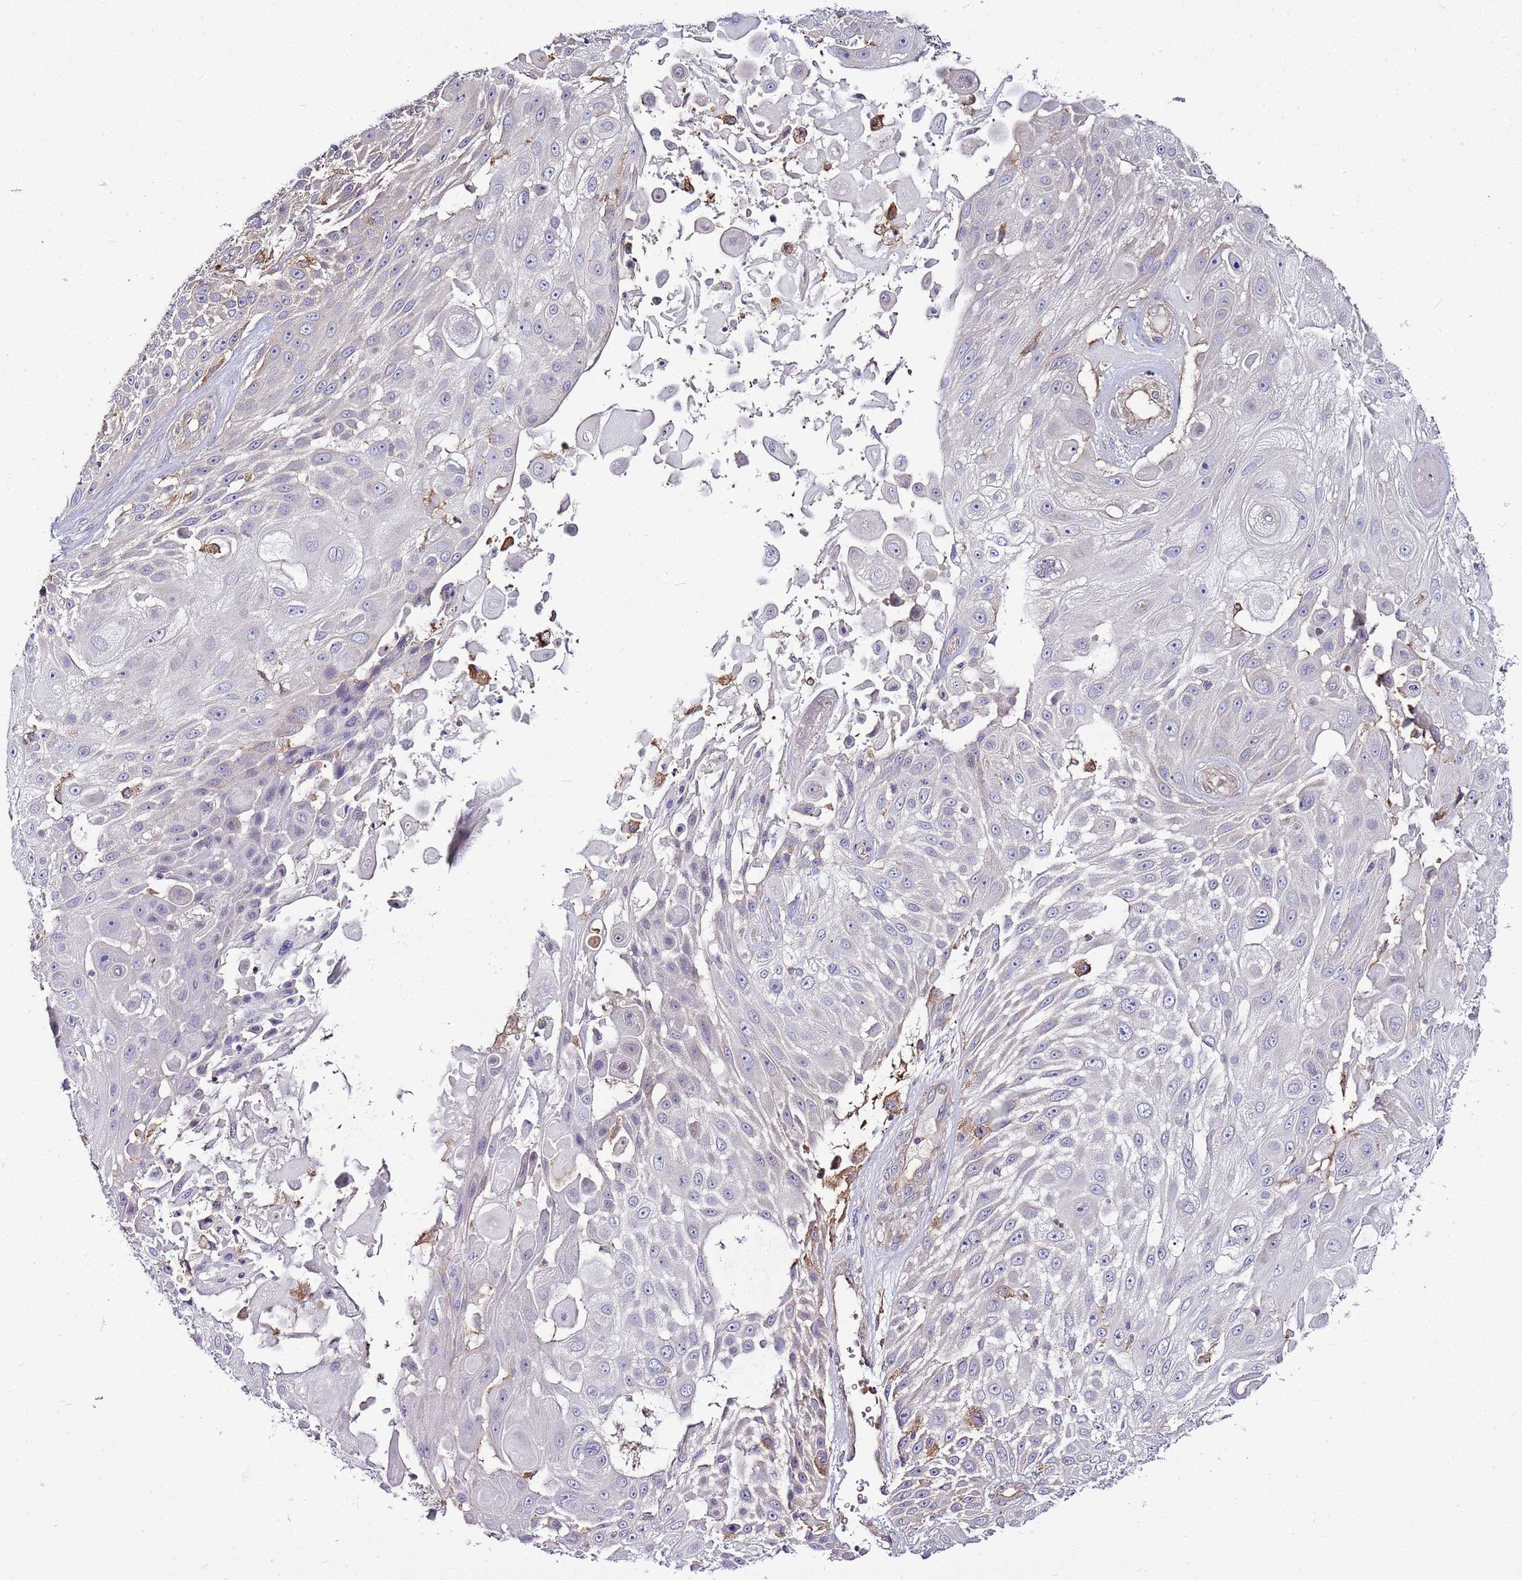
{"staining": {"intensity": "negative", "quantity": "none", "location": "none"}, "tissue": "skin cancer", "cell_type": "Tumor cells", "image_type": "cancer", "snomed": [{"axis": "morphology", "description": "Squamous cell carcinoma, NOS"}, {"axis": "topography", "description": "Skin"}], "caption": "A high-resolution histopathology image shows immunohistochemistry staining of squamous cell carcinoma (skin), which exhibits no significant expression in tumor cells. (DAB immunohistochemistry (IHC) visualized using brightfield microscopy, high magnification).", "gene": "ATXN2L", "patient": {"sex": "female", "age": 86}}